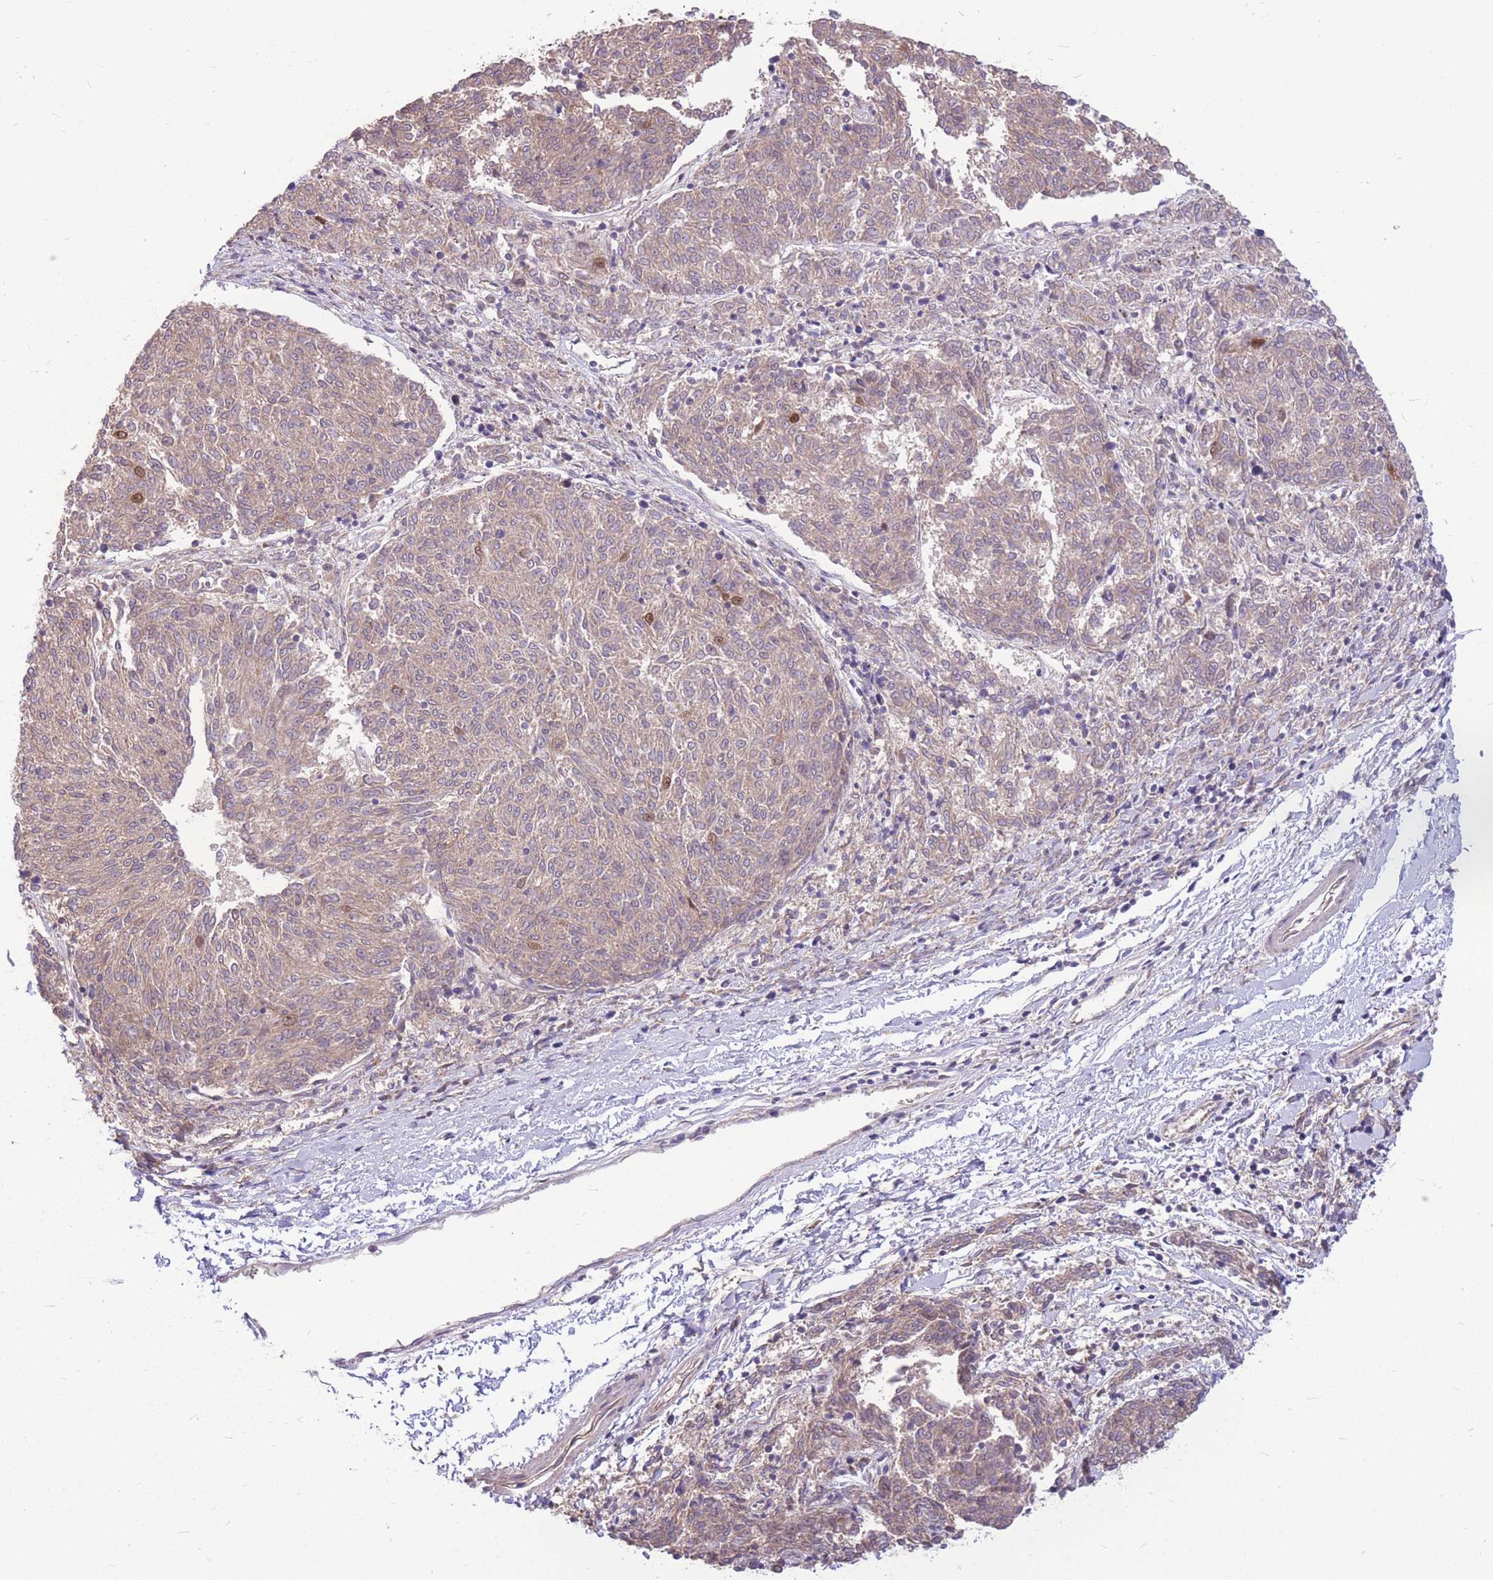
{"staining": {"intensity": "strong", "quantity": "<25%", "location": "nuclear"}, "tissue": "melanoma", "cell_type": "Tumor cells", "image_type": "cancer", "snomed": [{"axis": "morphology", "description": "Malignant melanoma, NOS"}, {"axis": "topography", "description": "Skin"}], "caption": "Brown immunohistochemical staining in melanoma demonstrates strong nuclear staining in about <25% of tumor cells.", "gene": "GMNN", "patient": {"sex": "female", "age": 72}}